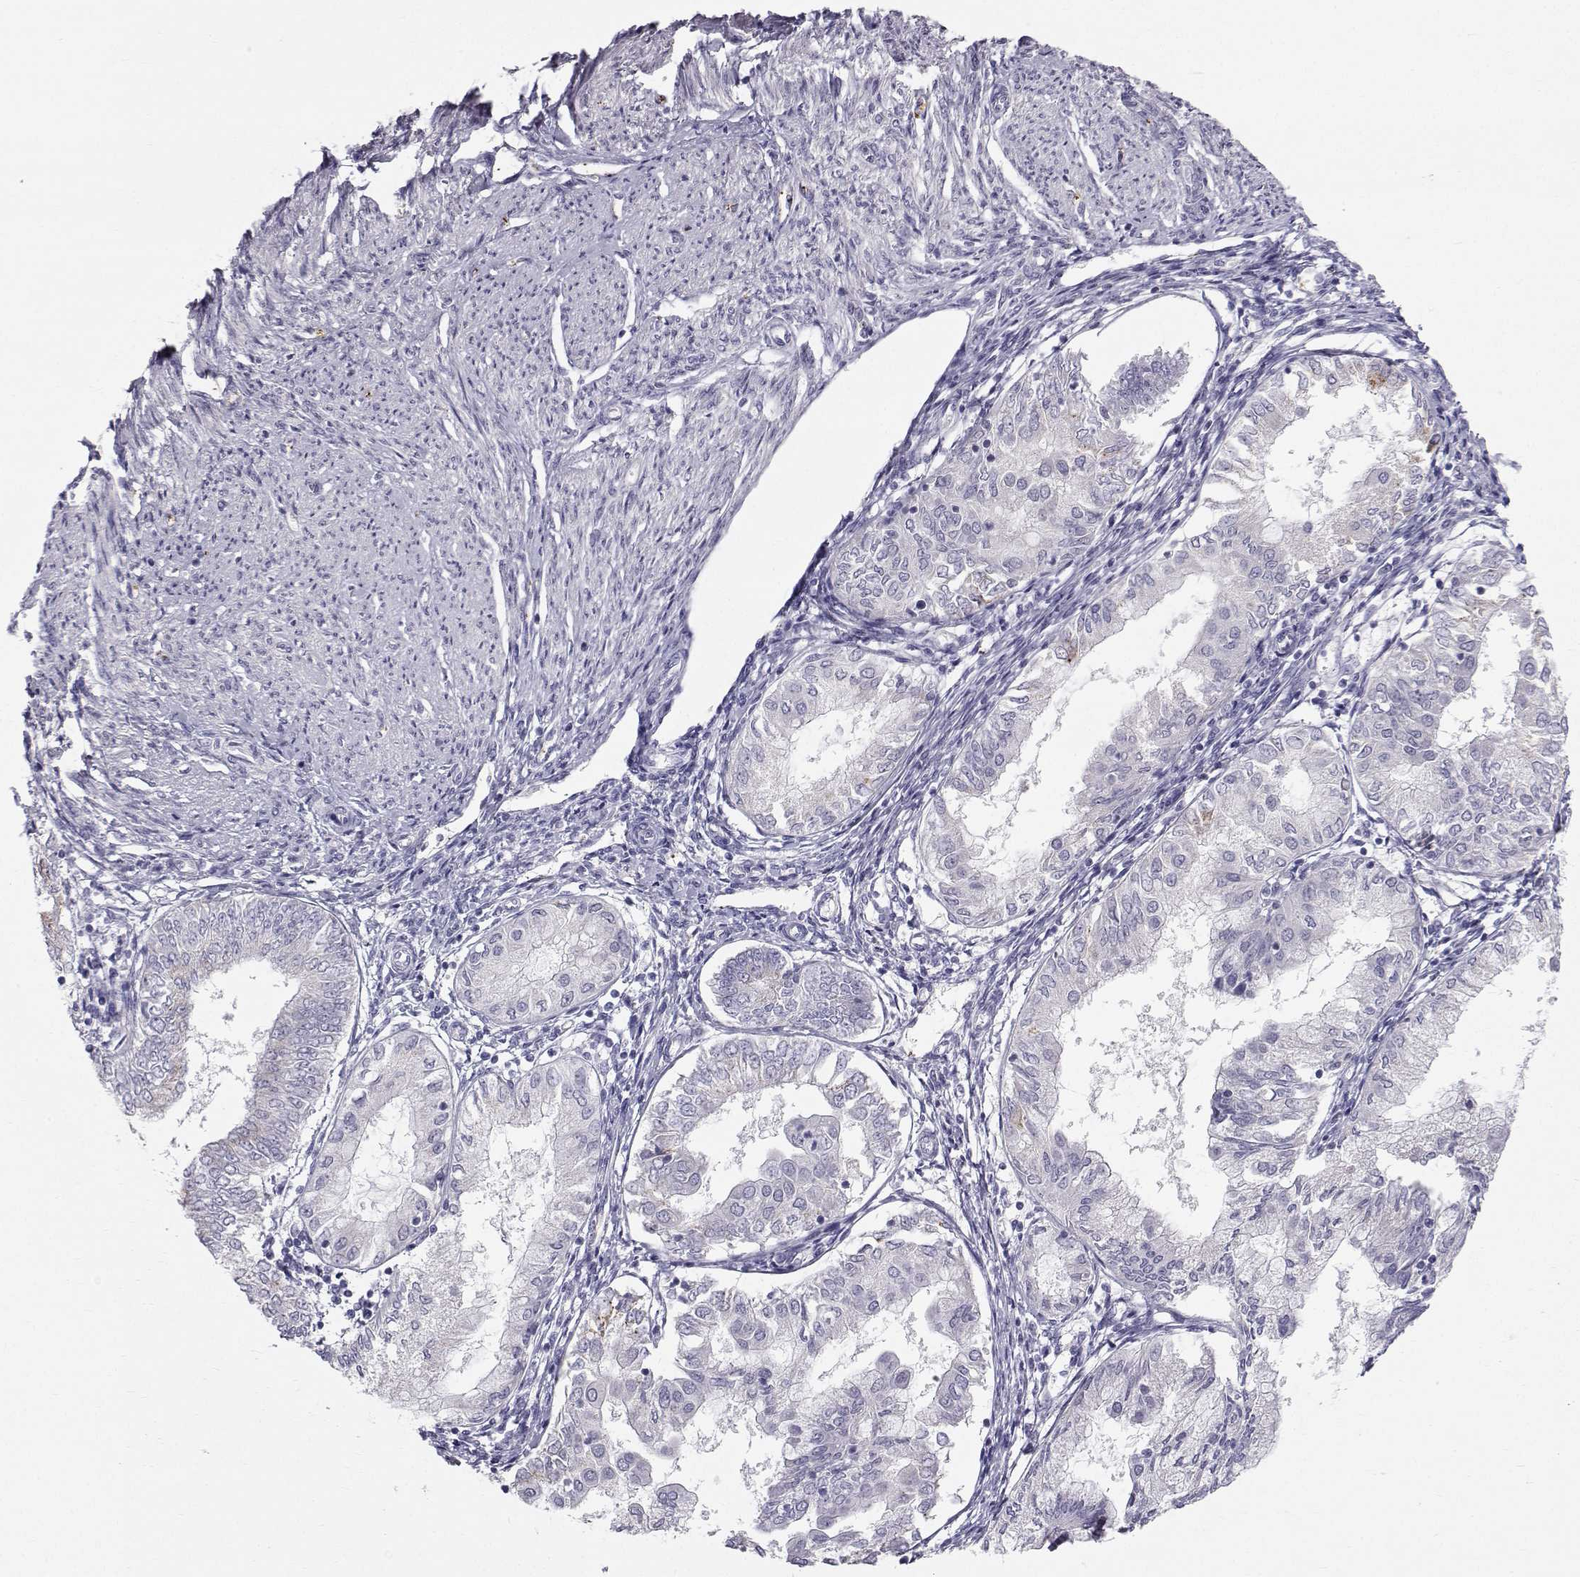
{"staining": {"intensity": "negative", "quantity": "none", "location": "none"}, "tissue": "endometrial cancer", "cell_type": "Tumor cells", "image_type": "cancer", "snomed": [{"axis": "morphology", "description": "Adenocarcinoma, NOS"}, {"axis": "topography", "description": "Endometrium"}], "caption": "This micrograph is of endometrial cancer (adenocarcinoma) stained with immunohistochemistry (IHC) to label a protein in brown with the nuclei are counter-stained blue. There is no staining in tumor cells. The staining is performed using DAB (3,3'-diaminobenzidine) brown chromogen with nuclei counter-stained in using hematoxylin.", "gene": "CALCR", "patient": {"sex": "female", "age": 68}}